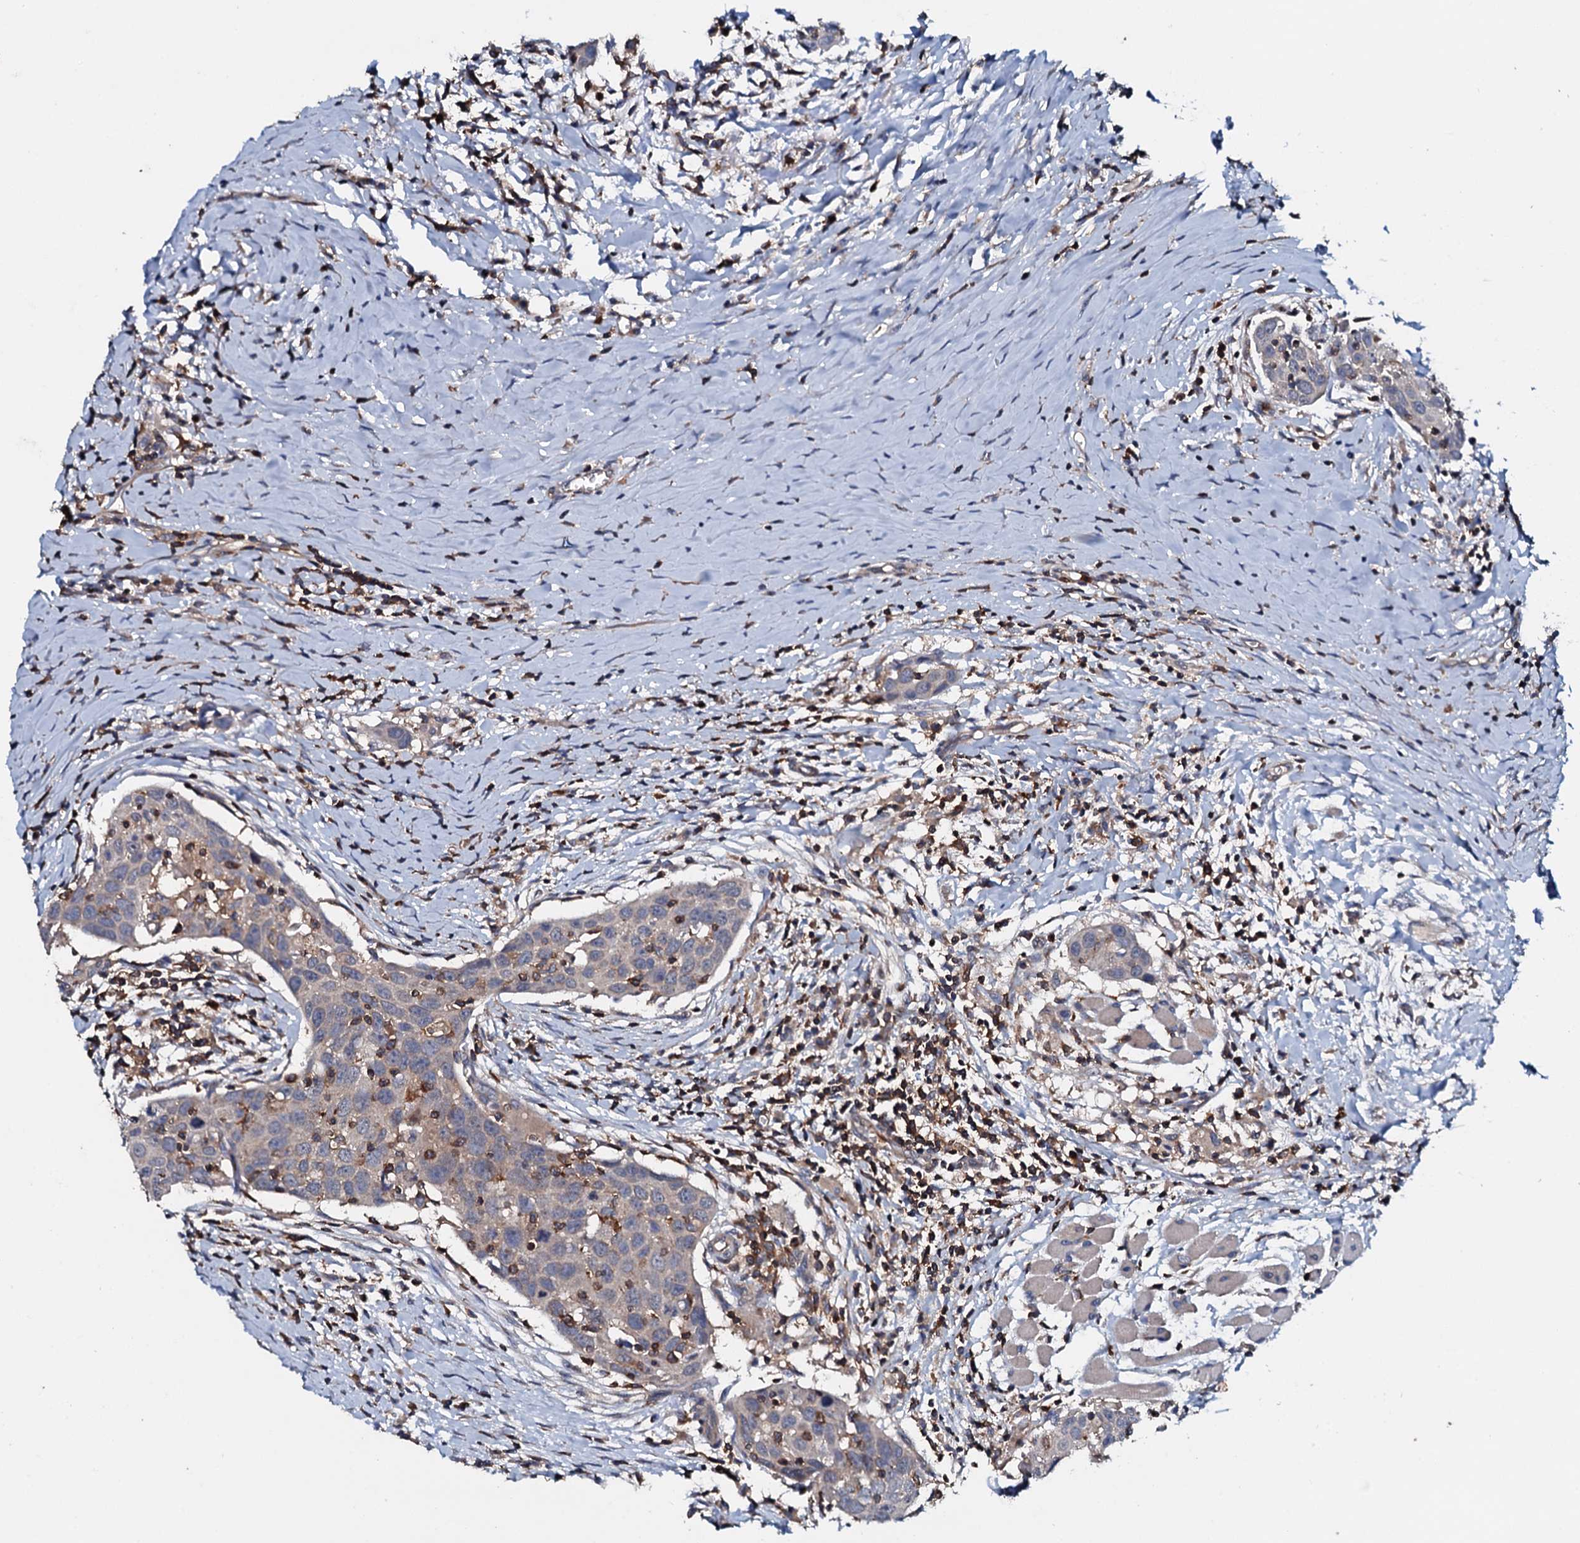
{"staining": {"intensity": "weak", "quantity": "<25%", "location": "cytoplasmic/membranous"}, "tissue": "head and neck cancer", "cell_type": "Tumor cells", "image_type": "cancer", "snomed": [{"axis": "morphology", "description": "Squamous cell carcinoma, NOS"}, {"axis": "topography", "description": "Oral tissue"}, {"axis": "topography", "description": "Head-Neck"}], "caption": "Tumor cells are negative for protein expression in human head and neck squamous cell carcinoma.", "gene": "GRK2", "patient": {"sex": "female", "age": 50}}